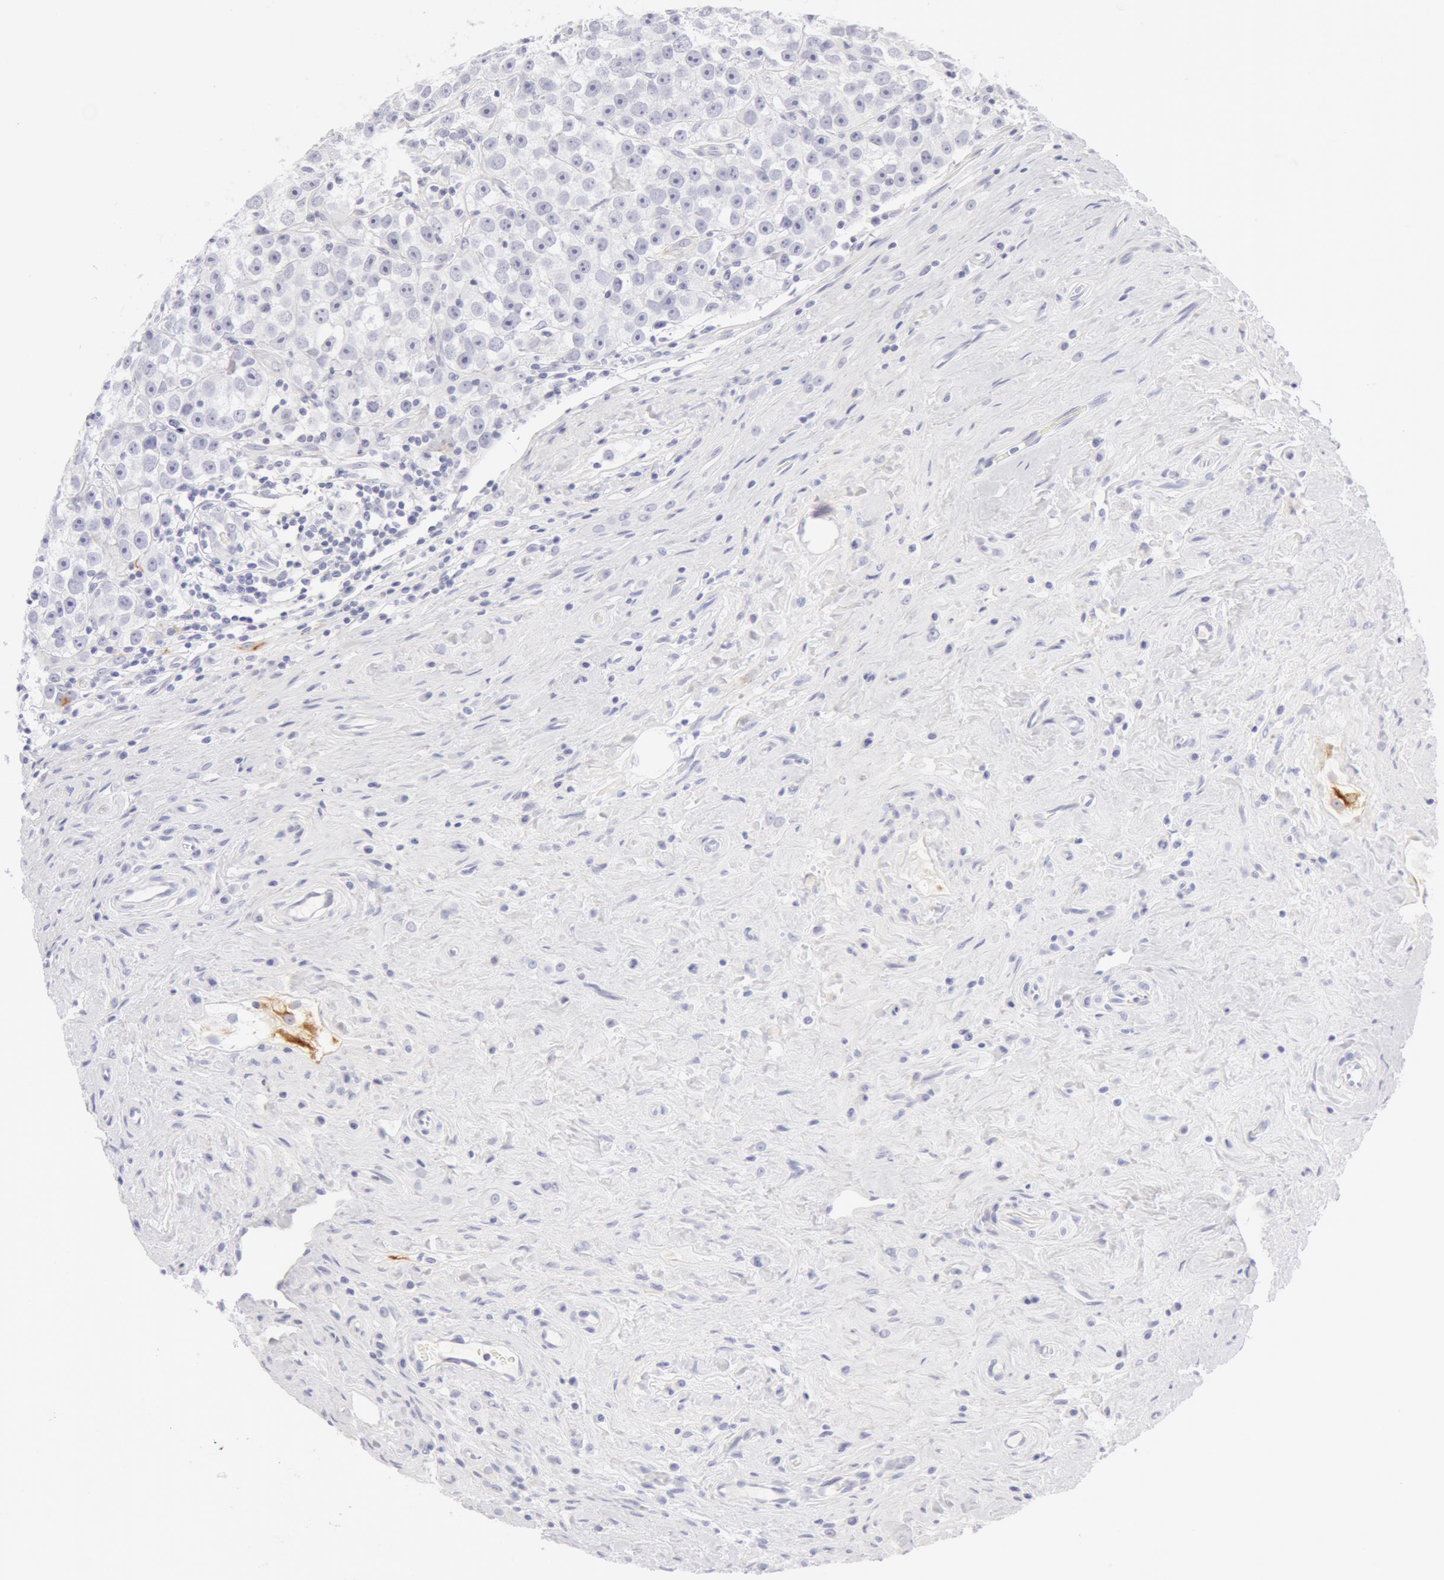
{"staining": {"intensity": "negative", "quantity": "none", "location": "none"}, "tissue": "testis cancer", "cell_type": "Tumor cells", "image_type": "cancer", "snomed": [{"axis": "morphology", "description": "Seminoma, NOS"}, {"axis": "topography", "description": "Testis"}], "caption": "Image shows no protein expression in tumor cells of testis cancer tissue.", "gene": "KRT8", "patient": {"sex": "male", "age": 32}}